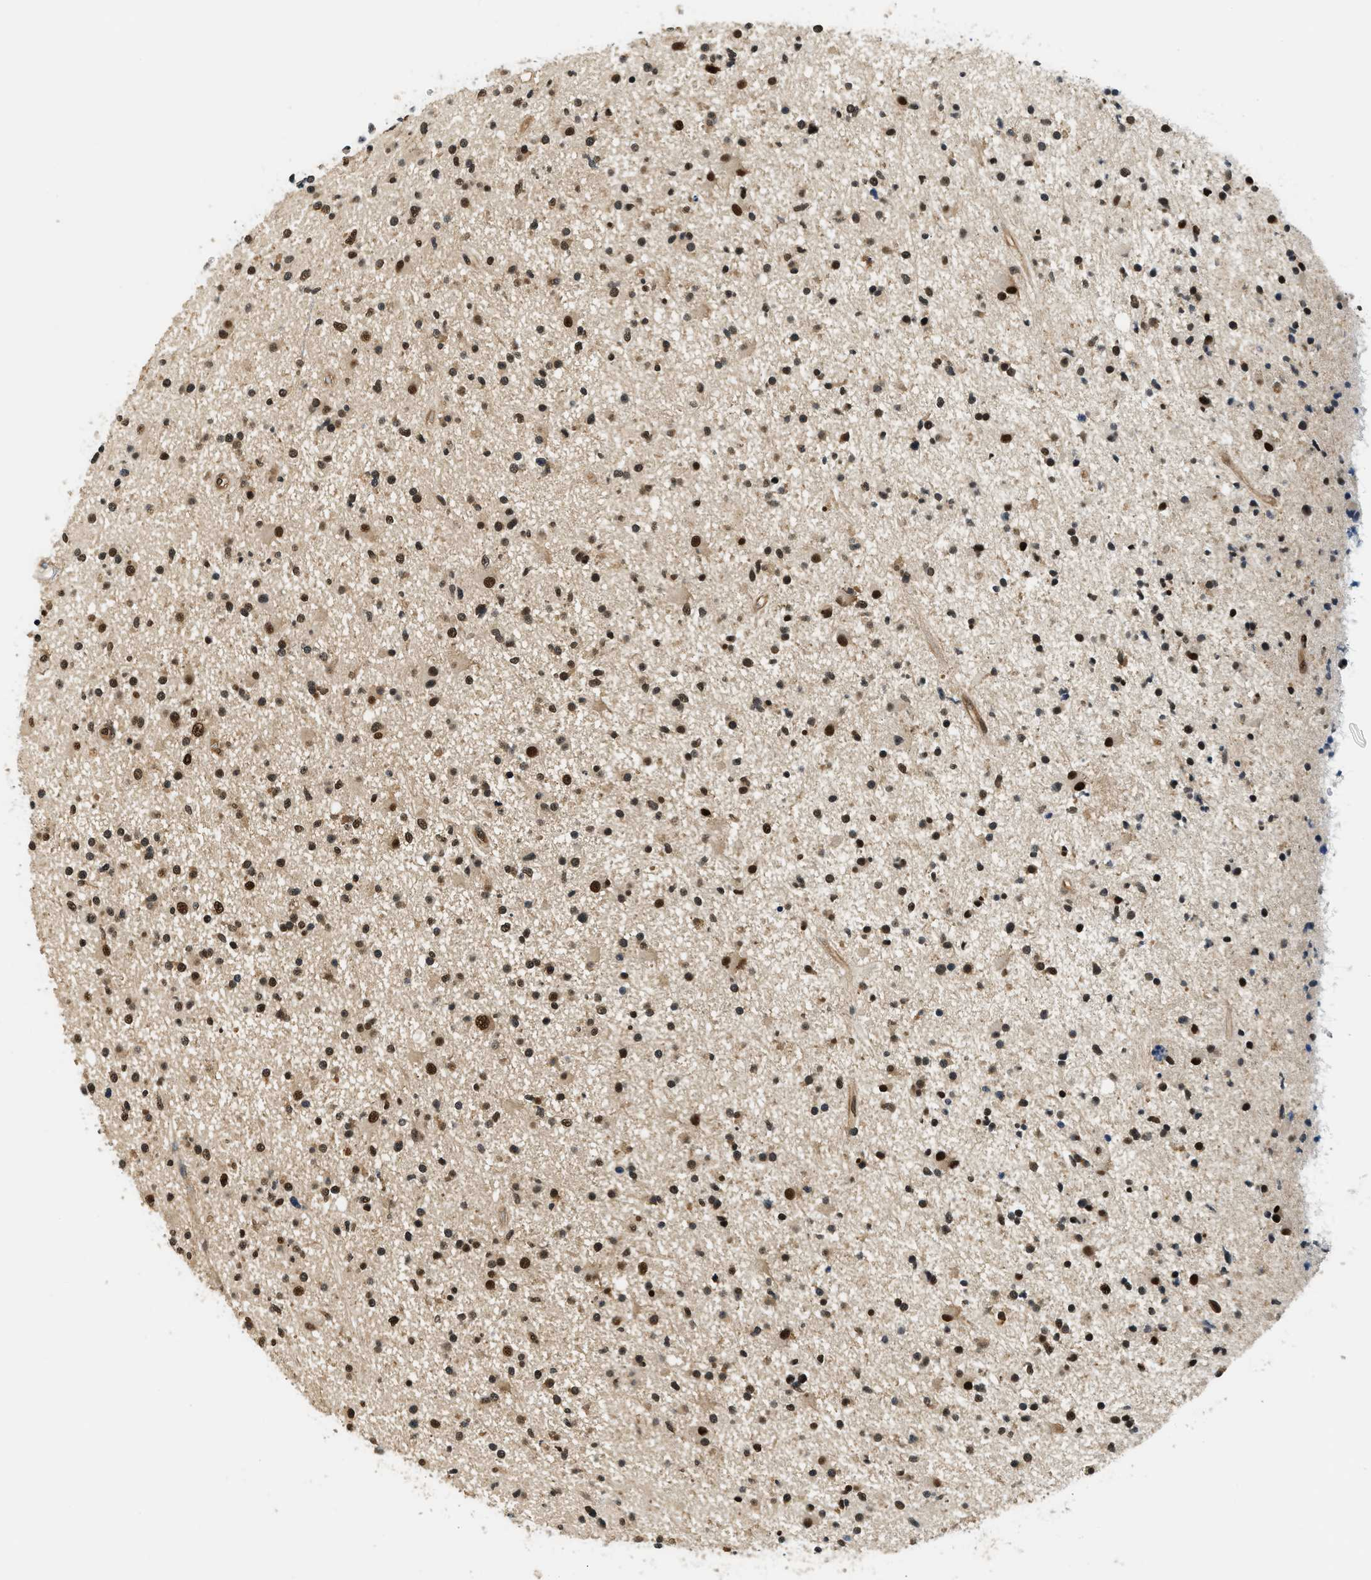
{"staining": {"intensity": "strong", "quantity": ">75%", "location": "nuclear"}, "tissue": "glioma", "cell_type": "Tumor cells", "image_type": "cancer", "snomed": [{"axis": "morphology", "description": "Glioma, malignant, High grade"}, {"axis": "topography", "description": "Brain"}], "caption": "High-grade glioma (malignant) was stained to show a protein in brown. There is high levels of strong nuclear positivity in about >75% of tumor cells.", "gene": "PSMD3", "patient": {"sex": "male", "age": 33}}